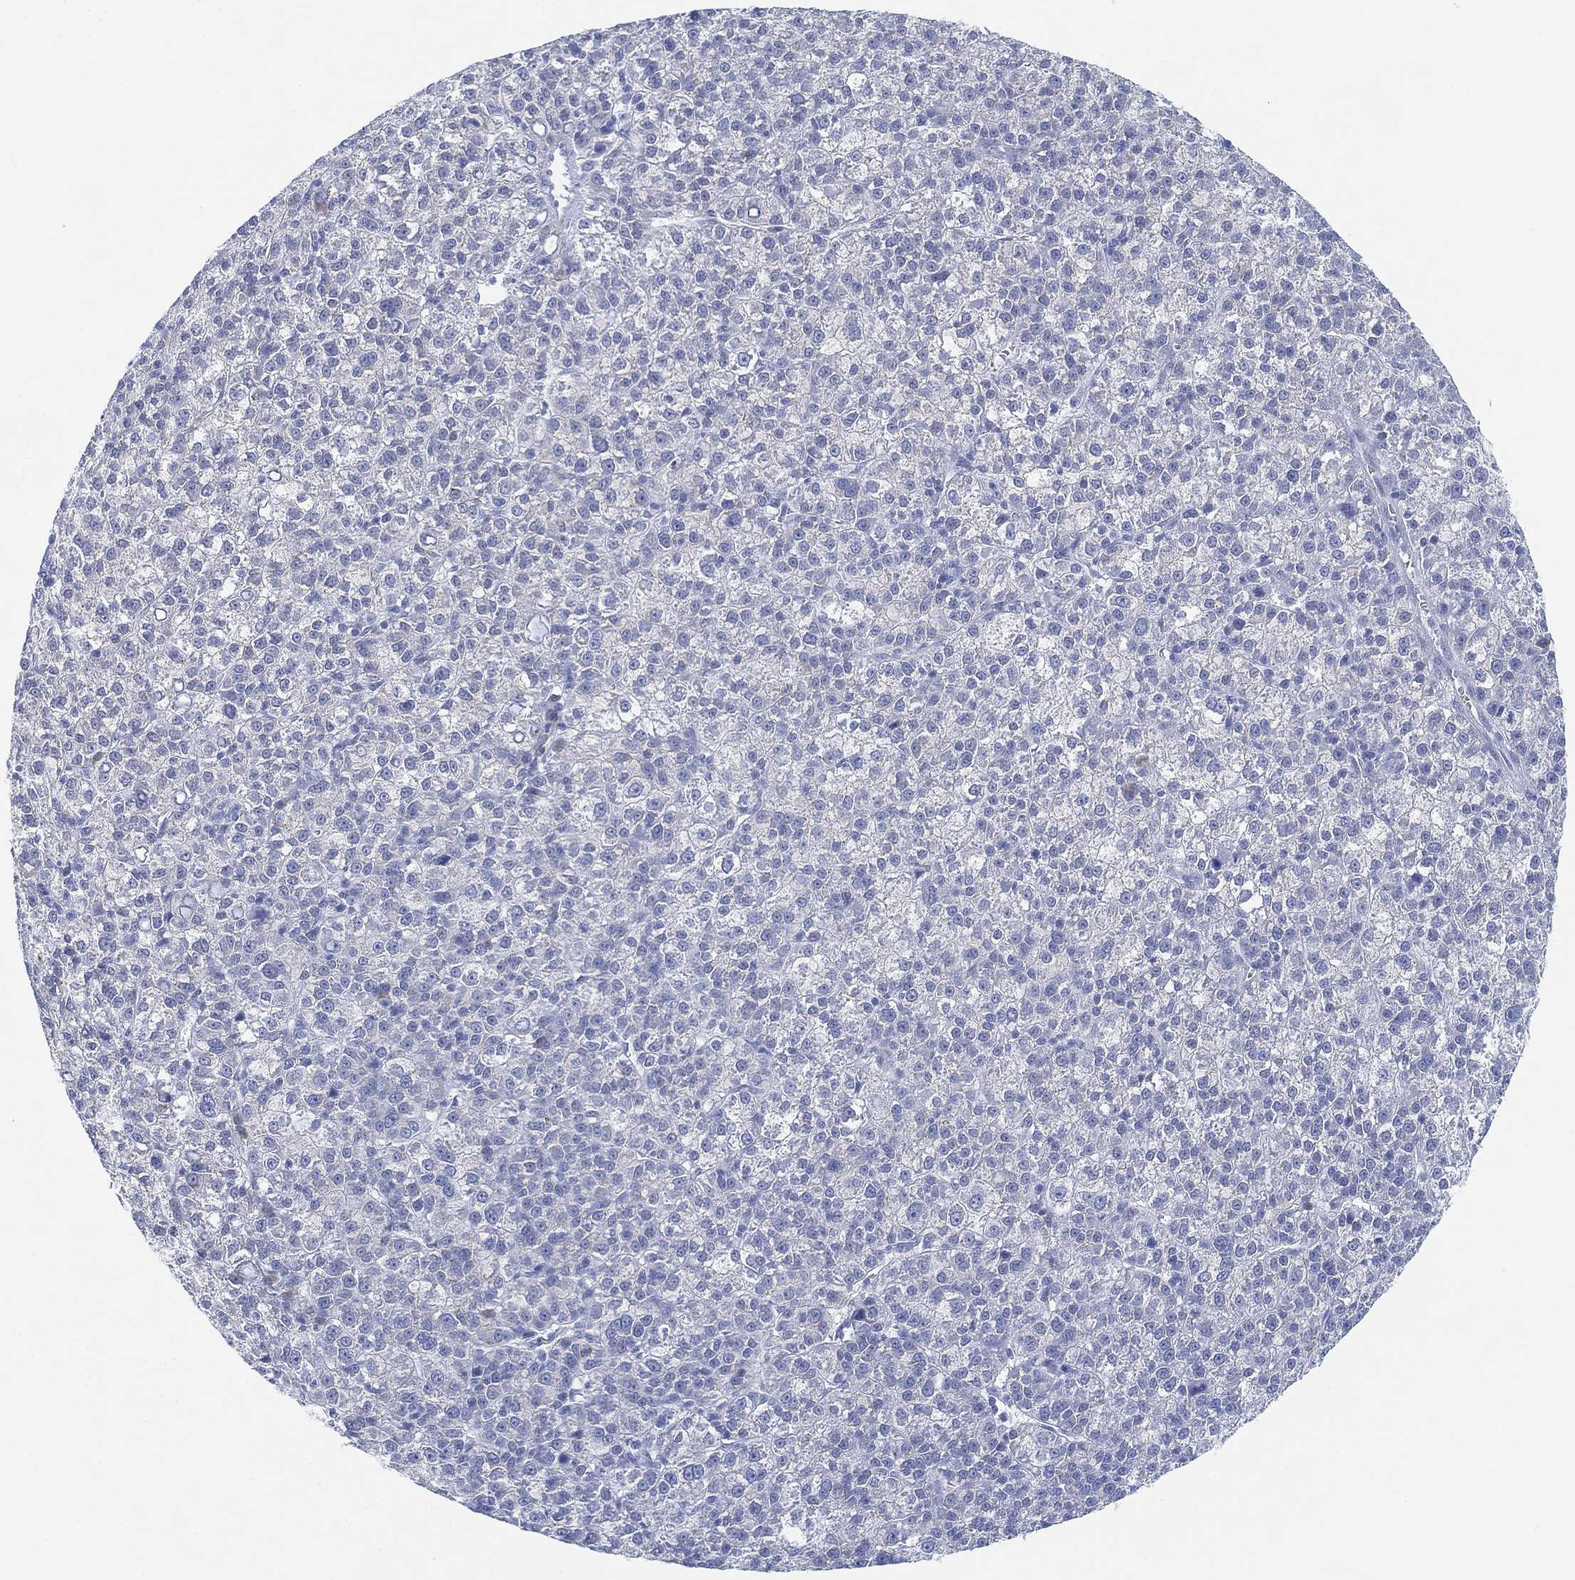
{"staining": {"intensity": "negative", "quantity": "none", "location": "none"}, "tissue": "liver cancer", "cell_type": "Tumor cells", "image_type": "cancer", "snomed": [{"axis": "morphology", "description": "Carcinoma, Hepatocellular, NOS"}, {"axis": "topography", "description": "Liver"}], "caption": "DAB (3,3'-diaminobenzidine) immunohistochemical staining of human liver cancer (hepatocellular carcinoma) exhibits no significant staining in tumor cells.", "gene": "GCNA", "patient": {"sex": "female", "age": 60}}